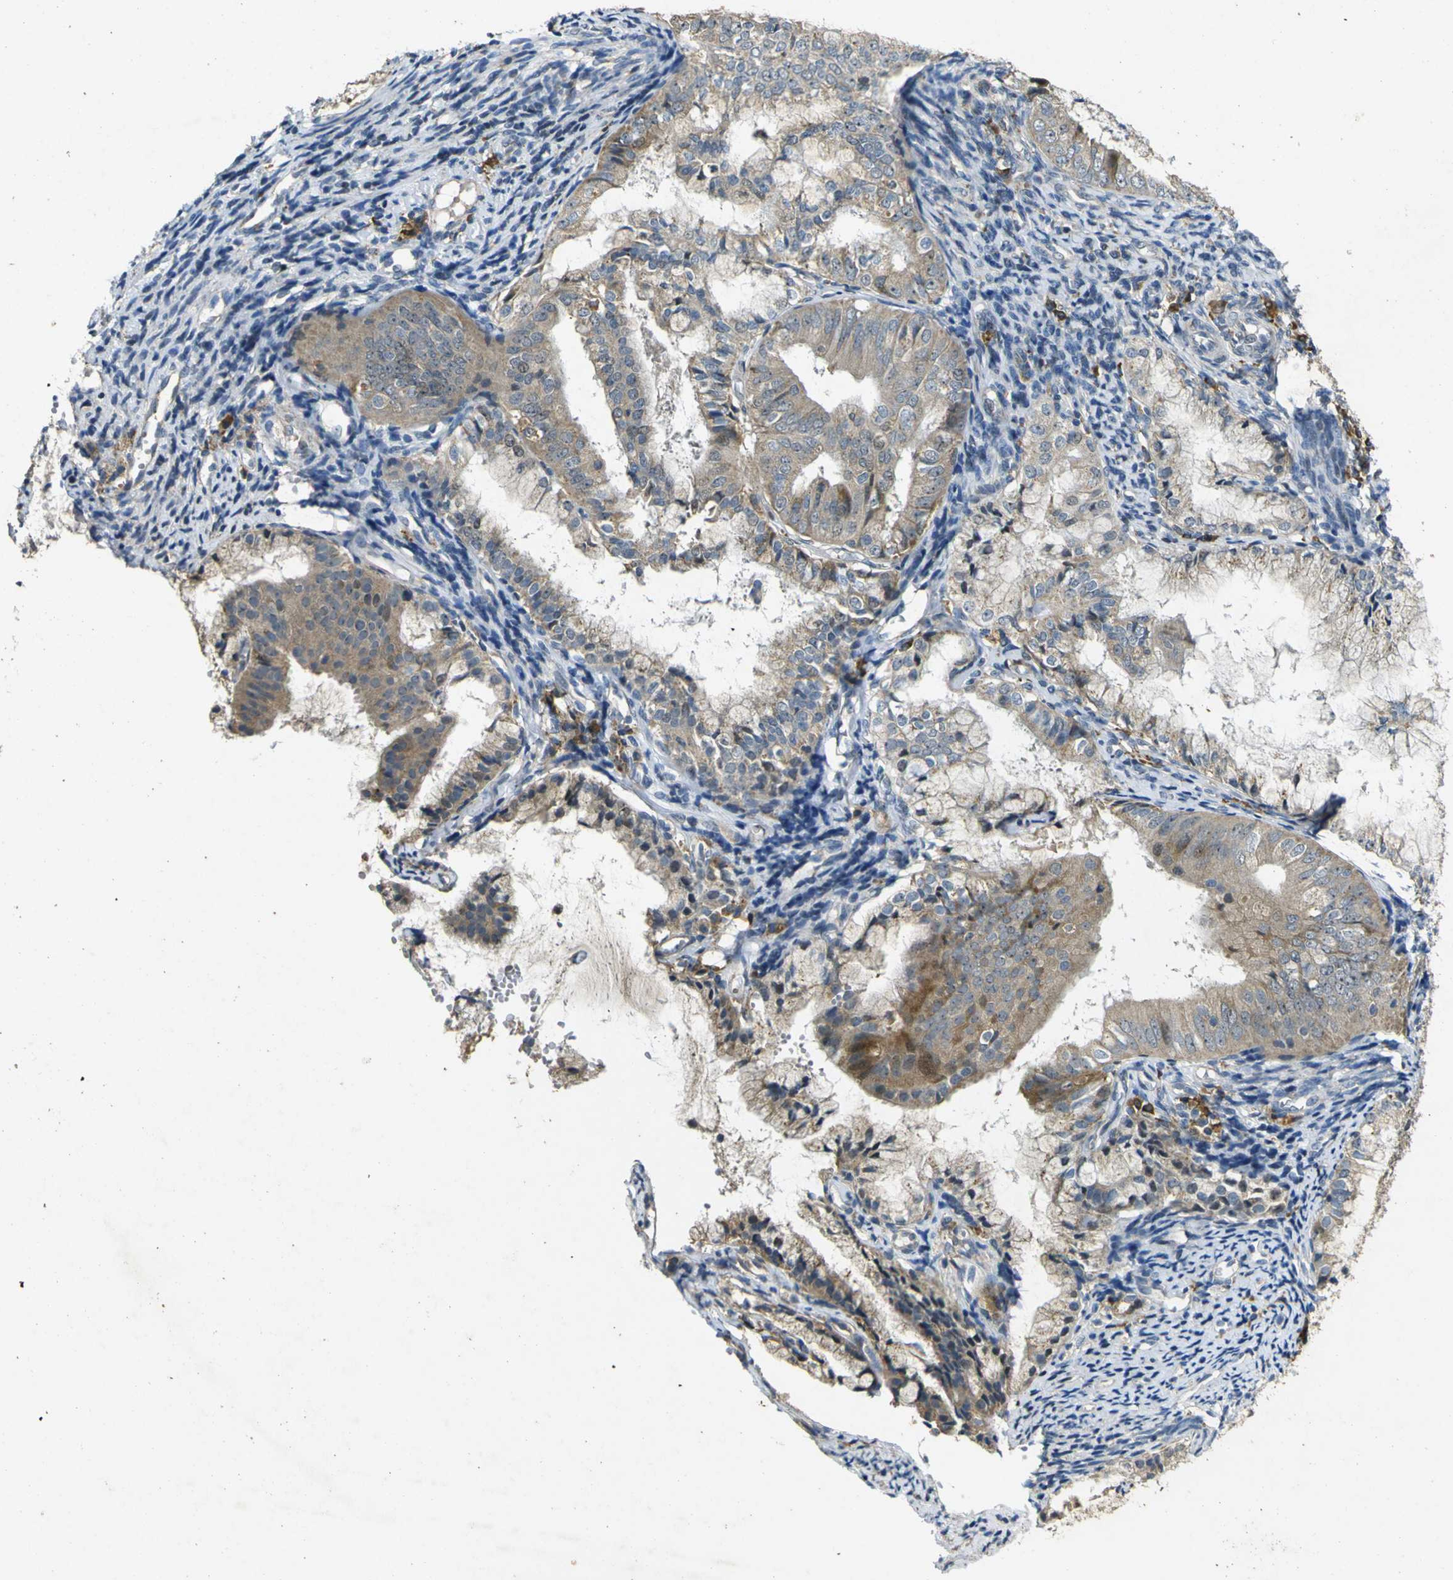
{"staining": {"intensity": "weak", "quantity": ">75%", "location": "cytoplasmic/membranous"}, "tissue": "endometrial cancer", "cell_type": "Tumor cells", "image_type": "cancer", "snomed": [{"axis": "morphology", "description": "Adenocarcinoma, NOS"}, {"axis": "topography", "description": "Endometrium"}], "caption": "Human endometrial cancer (adenocarcinoma) stained for a protein (brown) demonstrates weak cytoplasmic/membranous positive positivity in approximately >75% of tumor cells.", "gene": "MAGI2", "patient": {"sex": "female", "age": 63}}